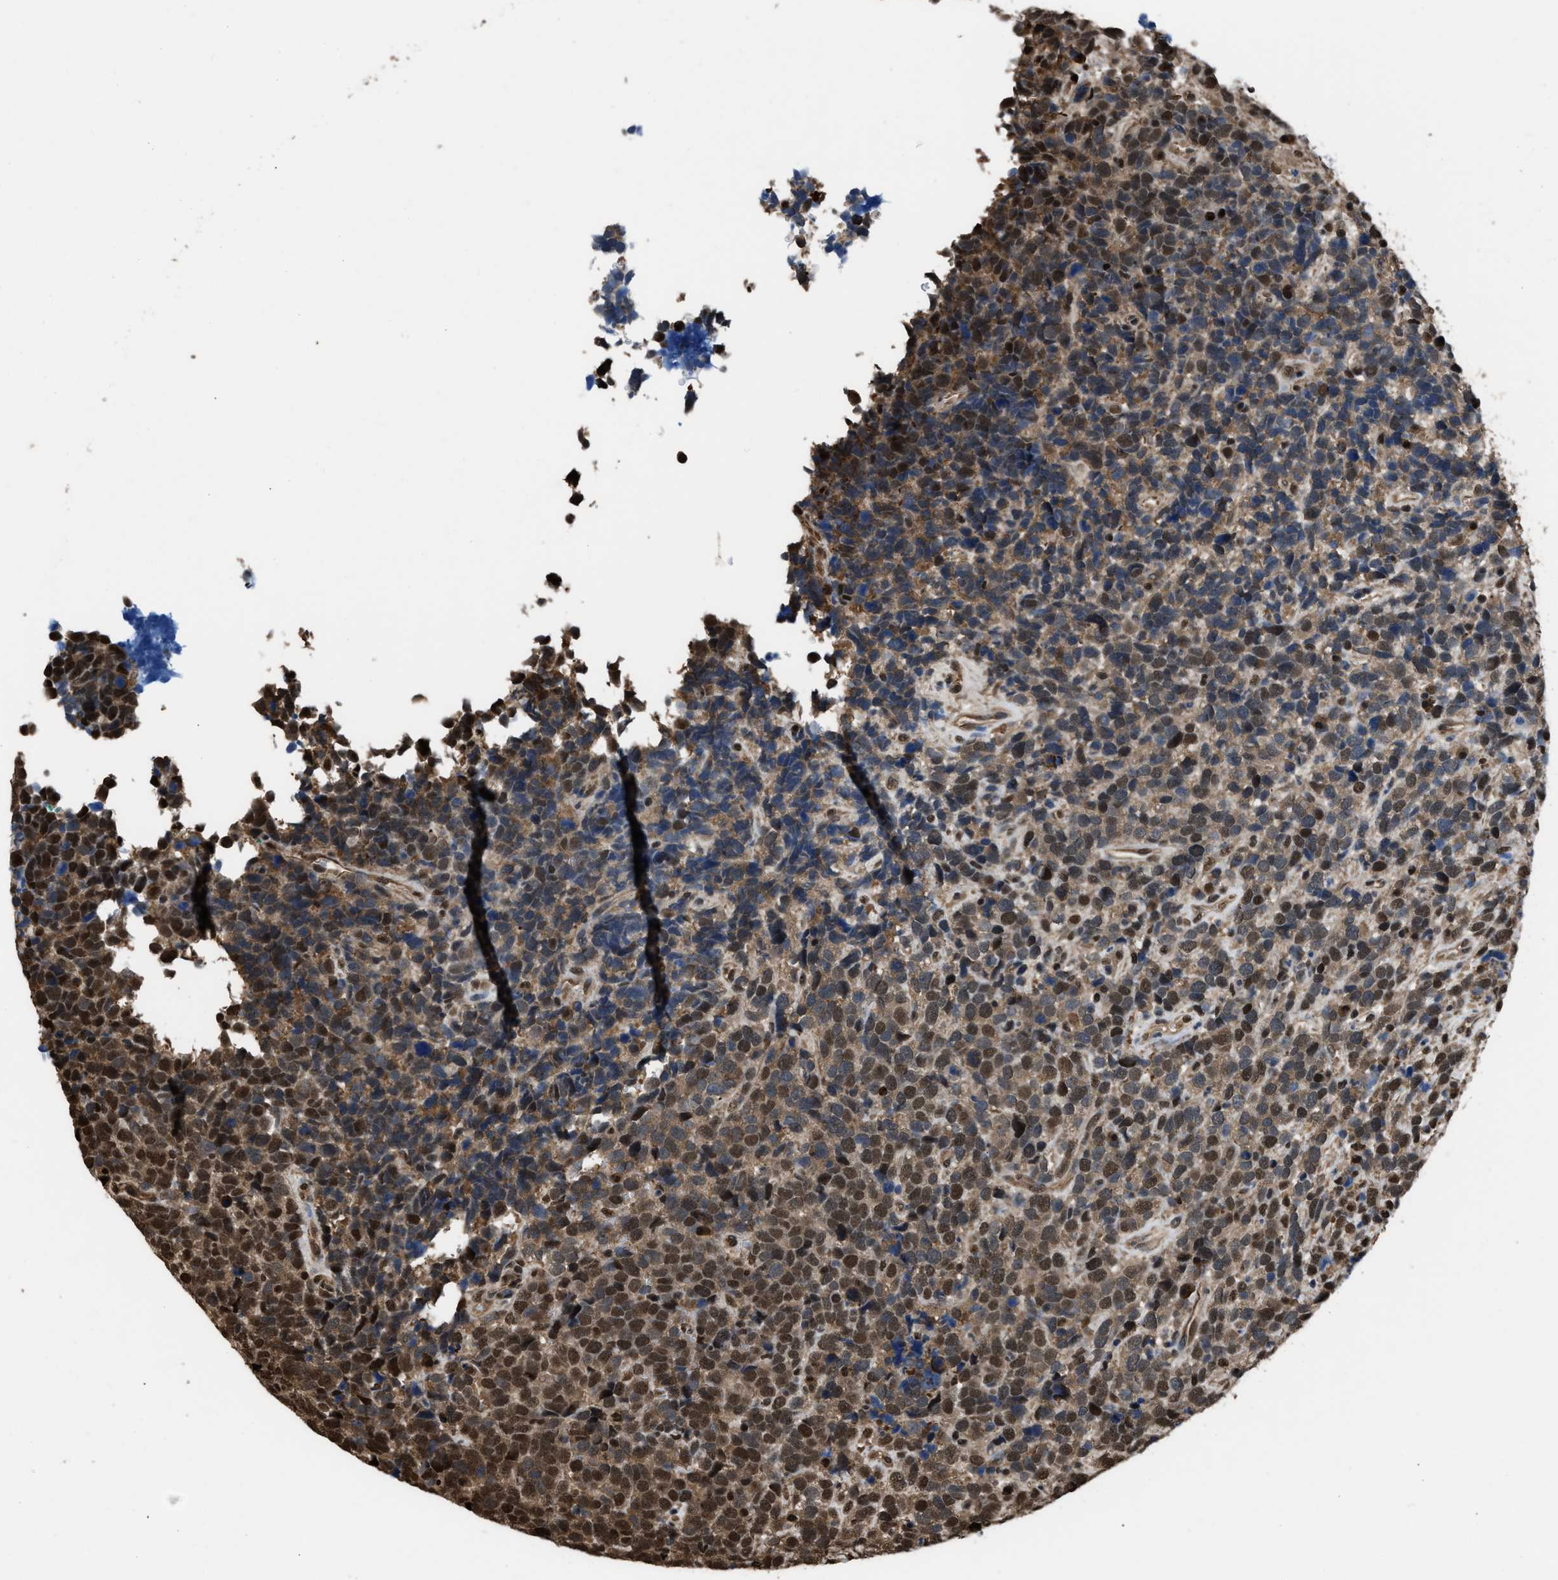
{"staining": {"intensity": "moderate", "quantity": ">75%", "location": "nuclear"}, "tissue": "urothelial cancer", "cell_type": "Tumor cells", "image_type": "cancer", "snomed": [{"axis": "morphology", "description": "Urothelial carcinoma, High grade"}, {"axis": "topography", "description": "Urinary bladder"}], "caption": "The immunohistochemical stain highlights moderate nuclear expression in tumor cells of high-grade urothelial carcinoma tissue.", "gene": "FNTA", "patient": {"sex": "female", "age": 82}}